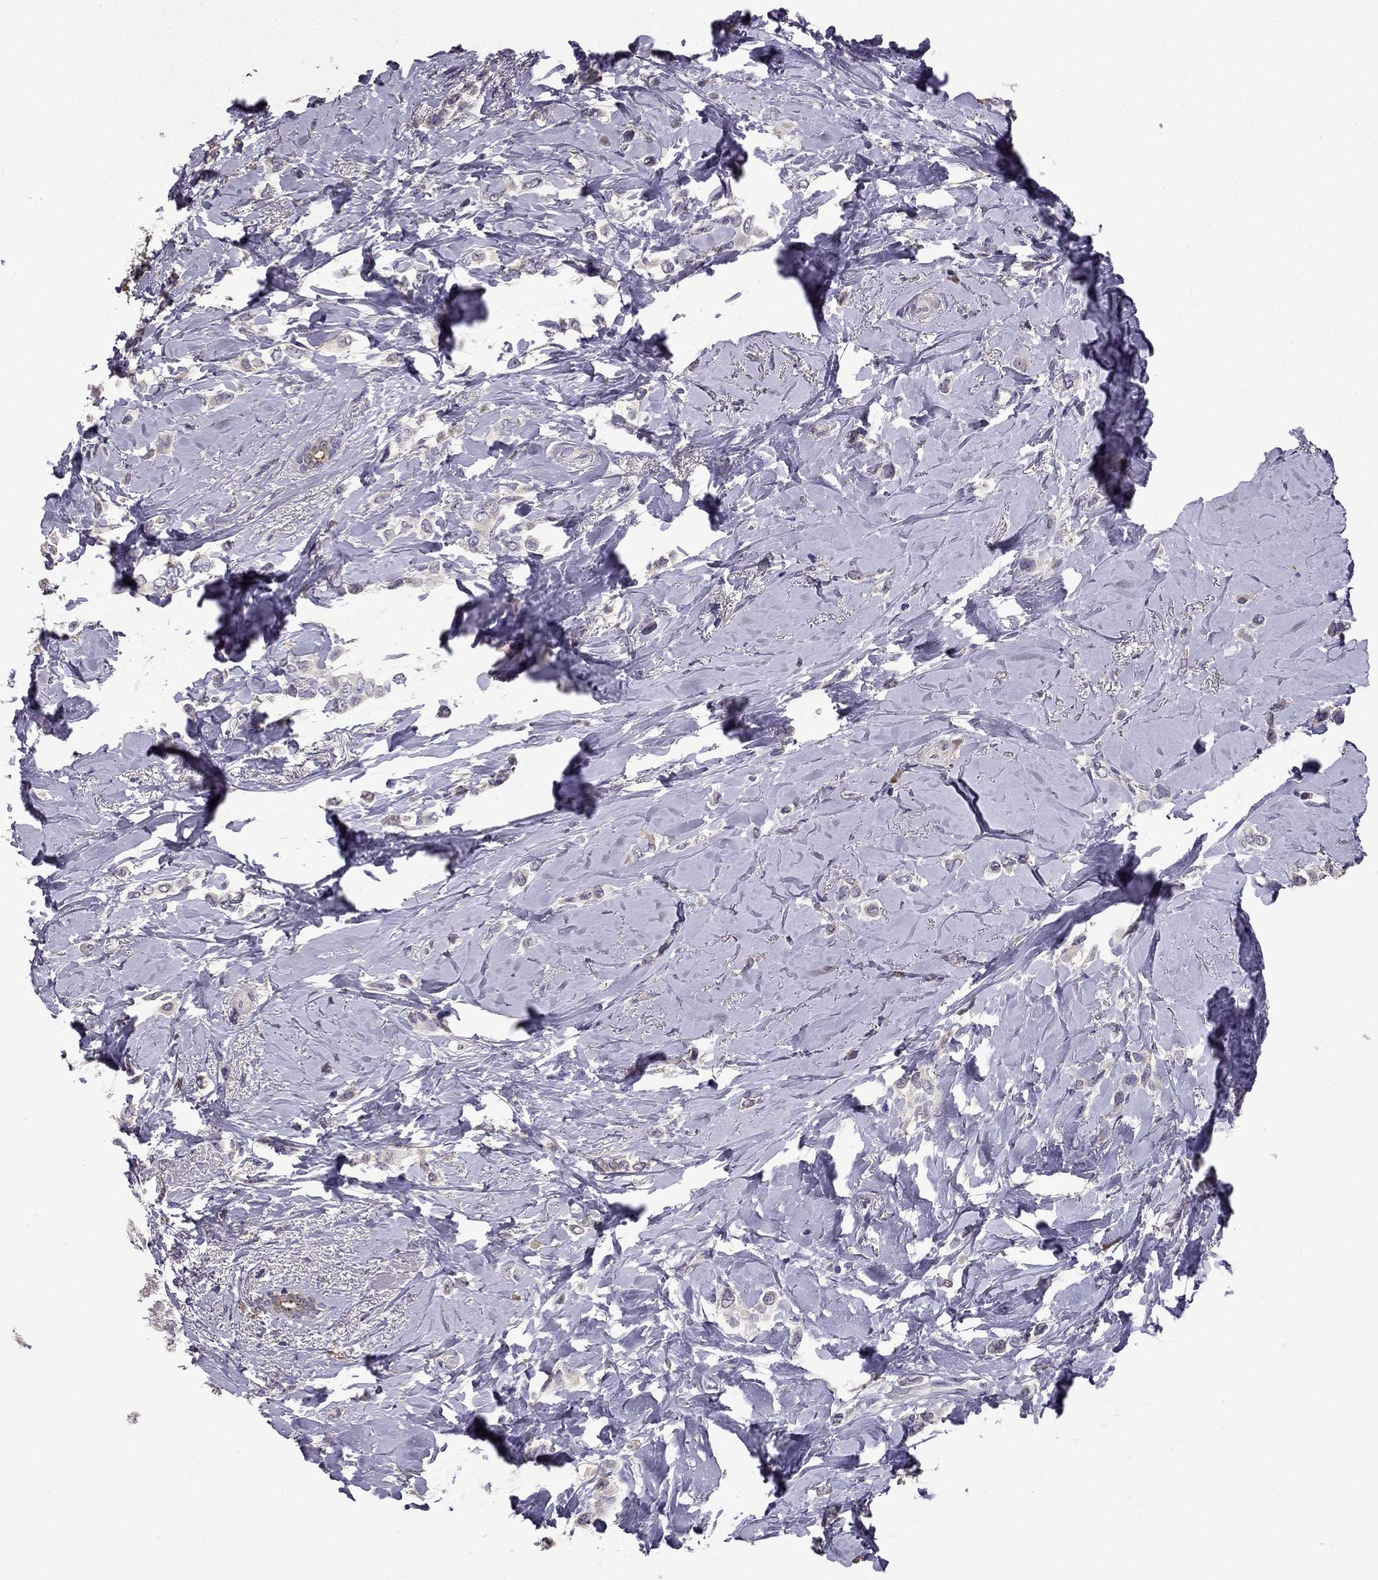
{"staining": {"intensity": "negative", "quantity": "none", "location": "none"}, "tissue": "breast cancer", "cell_type": "Tumor cells", "image_type": "cancer", "snomed": [{"axis": "morphology", "description": "Lobular carcinoma"}, {"axis": "topography", "description": "Breast"}], "caption": "A high-resolution histopathology image shows immunohistochemistry staining of breast cancer (lobular carcinoma), which demonstrates no significant expression in tumor cells.", "gene": "CDH9", "patient": {"sex": "female", "age": 66}}